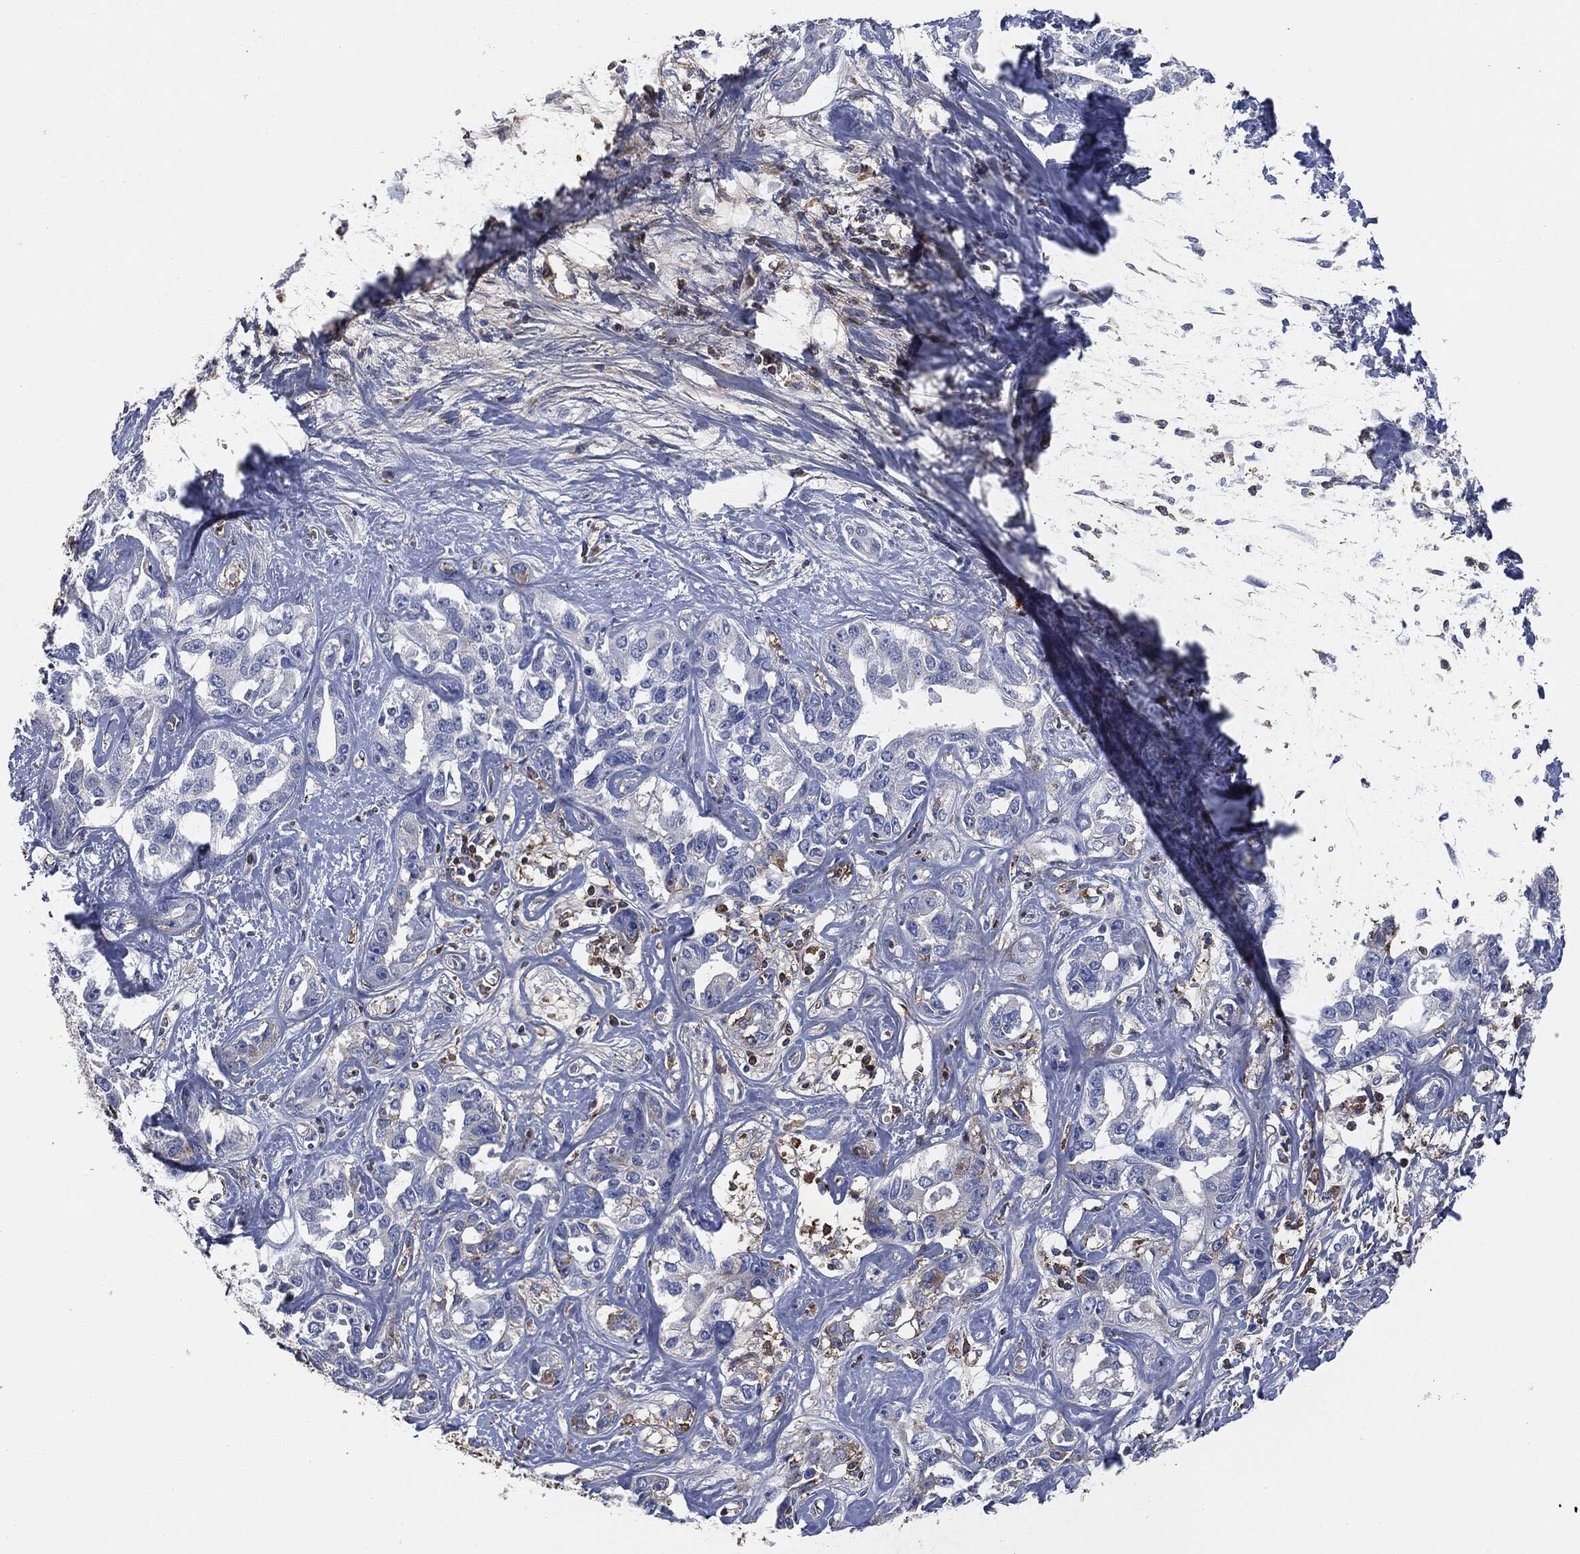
{"staining": {"intensity": "negative", "quantity": "none", "location": "none"}, "tissue": "liver cancer", "cell_type": "Tumor cells", "image_type": "cancer", "snomed": [{"axis": "morphology", "description": "Cholangiocarcinoma"}, {"axis": "topography", "description": "Liver"}], "caption": "This is an immunohistochemistry photomicrograph of human liver cholangiocarcinoma. There is no expression in tumor cells.", "gene": "APOB", "patient": {"sex": "male", "age": 59}}